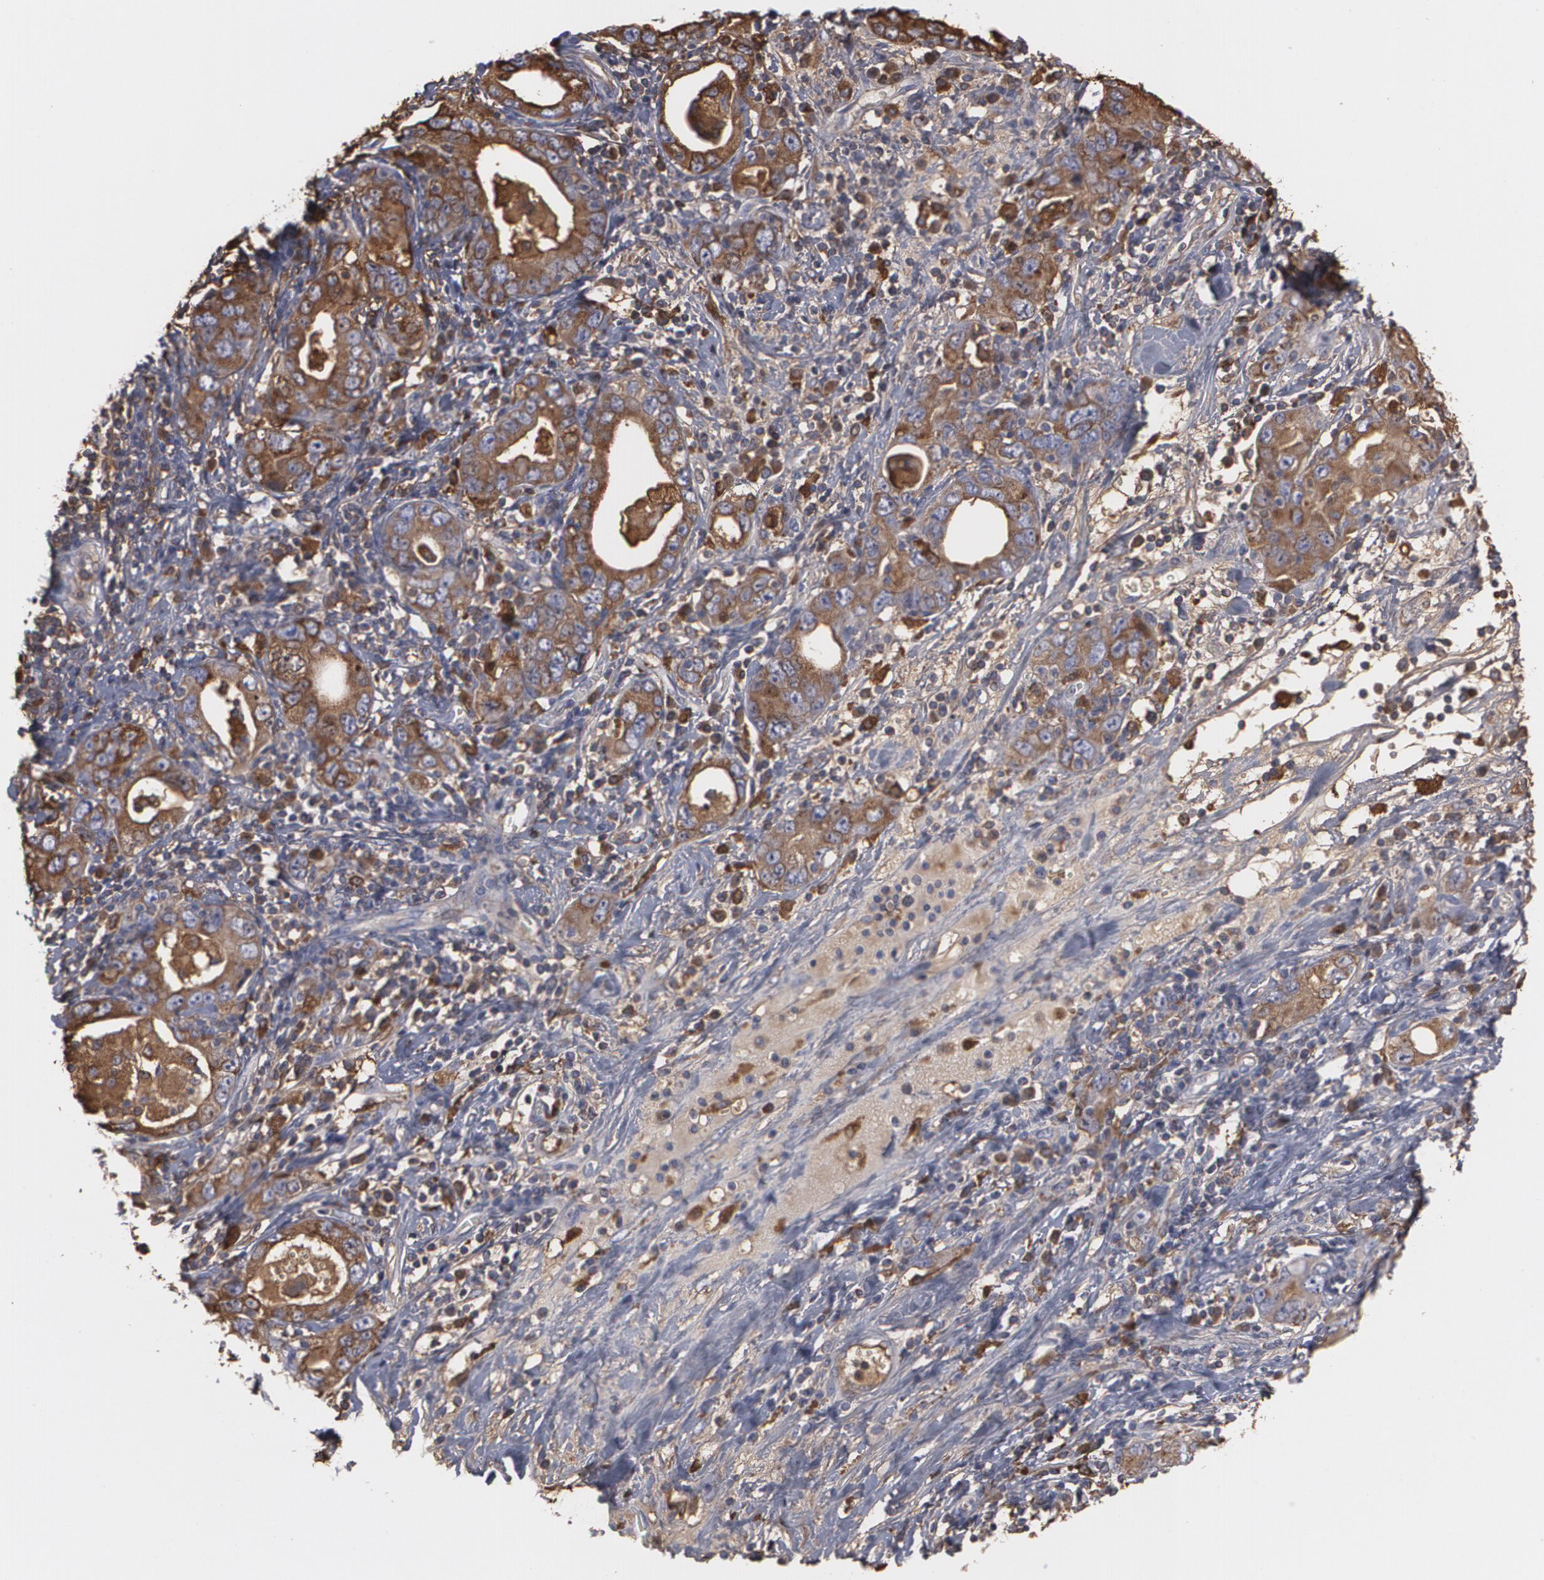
{"staining": {"intensity": "moderate", "quantity": ">75%", "location": "cytoplasmic/membranous"}, "tissue": "stomach cancer", "cell_type": "Tumor cells", "image_type": "cancer", "snomed": [{"axis": "morphology", "description": "Adenocarcinoma, NOS"}, {"axis": "topography", "description": "Stomach, lower"}], "caption": "Protein expression analysis of human stomach adenocarcinoma reveals moderate cytoplasmic/membranous expression in about >75% of tumor cells. (Stains: DAB (3,3'-diaminobenzidine) in brown, nuclei in blue, Microscopy: brightfield microscopy at high magnification).", "gene": "ODC1", "patient": {"sex": "female", "age": 93}}